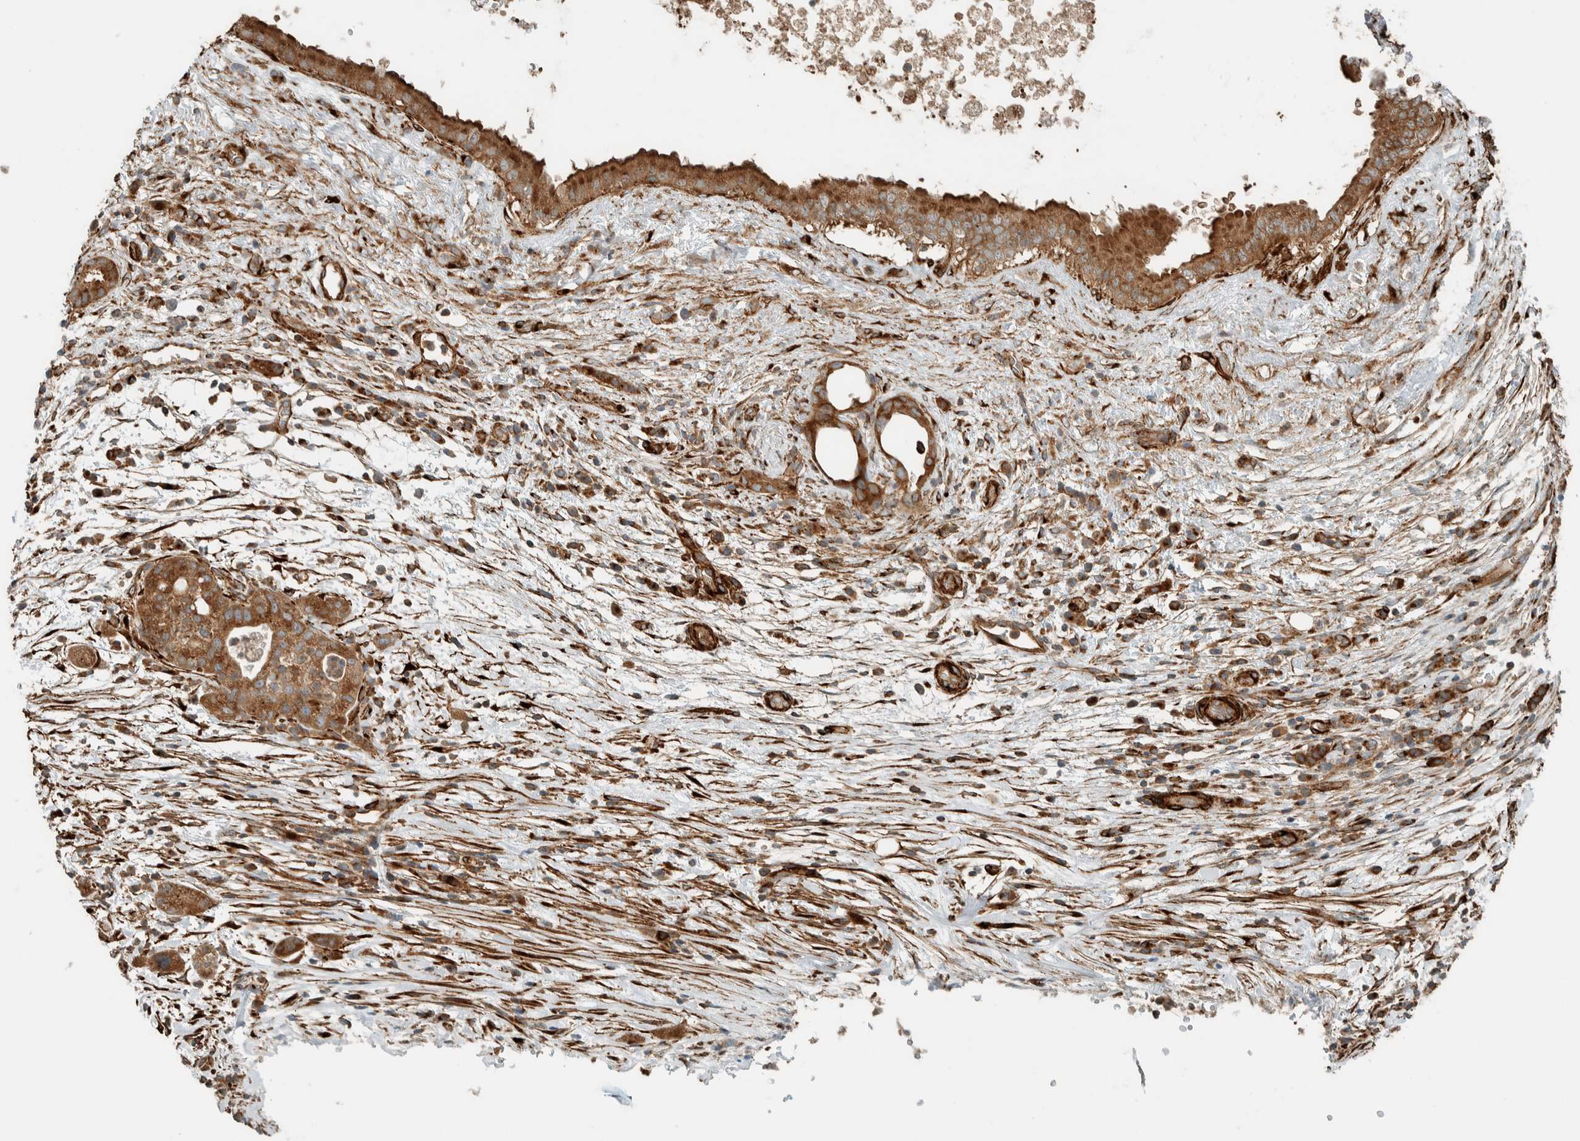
{"staining": {"intensity": "strong", "quantity": ">75%", "location": "cytoplasmic/membranous"}, "tissue": "pancreatic cancer", "cell_type": "Tumor cells", "image_type": "cancer", "snomed": [{"axis": "morphology", "description": "Adenocarcinoma, NOS"}, {"axis": "topography", "description": "Pancreas"}], "caption": "Tumor cells exhibit high levels of strong cytoplasmic/membranous expression in approximately >75% of cells in pancreatic adenocarcinoma. The protein of interest is stained brown, and the nuclei are stained in blue (DAB (3,3'-diaminobenzidine) IHC with brightfield microscopy, high magnification).", "gene": "EXOC7", "patient": {"sex": "female", "age": 78}}